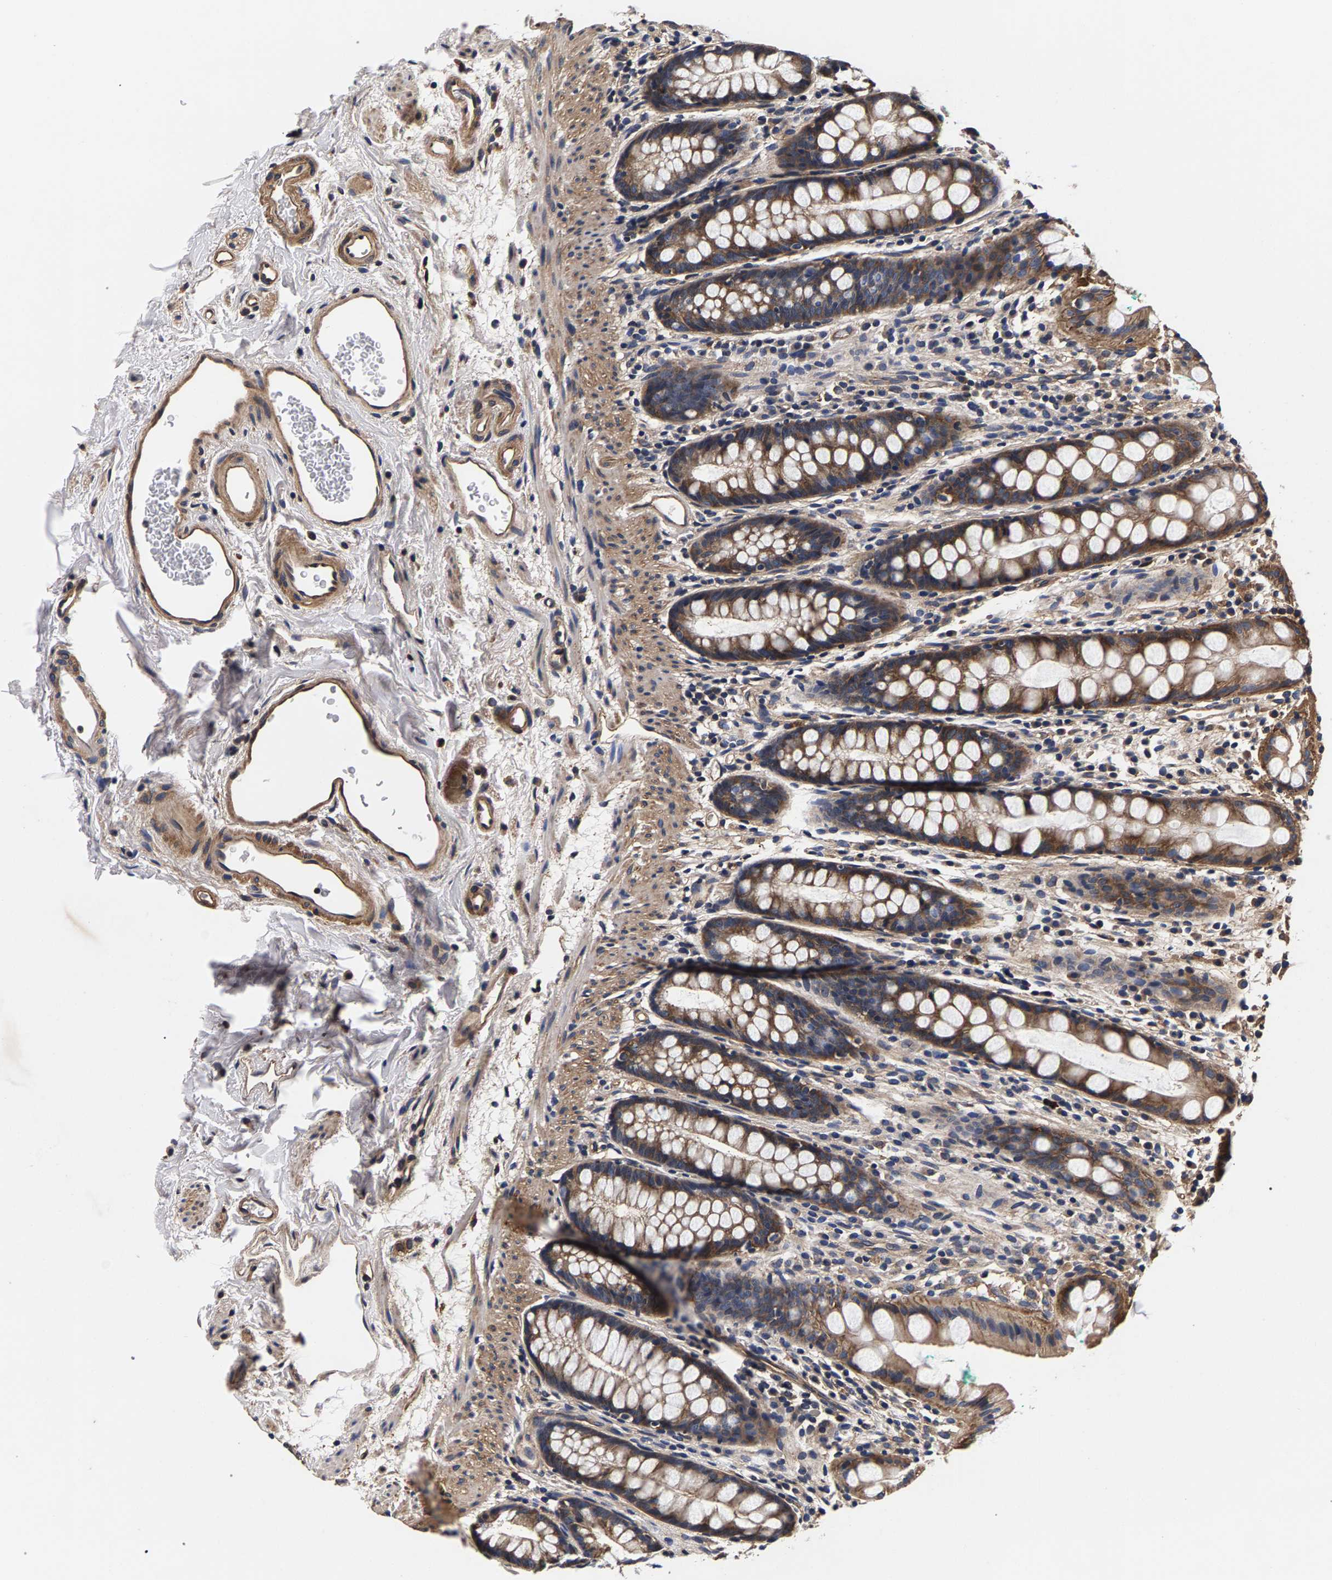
{"staining": {"intensity": "moderate", "quantity": ">75%", "location": "cytoplasmic/membranous"}, "tissue": "rectum", "cell_type": "Glandular cells", "image_type": "normal", "snomed": [{"axis": "morphology", "description": "Normal tissue, NOS"}, {"axis": "topography", "description": "Rectum"}], "caption": "The histopathology image shows immunohistochemical staining of normal rectum. There is moderate cytoplasmic/membranous positivity is present in about >75% of glandular cells.", "gene": "MARCHF7", "patient": {"sex": "female", "age": 65}}